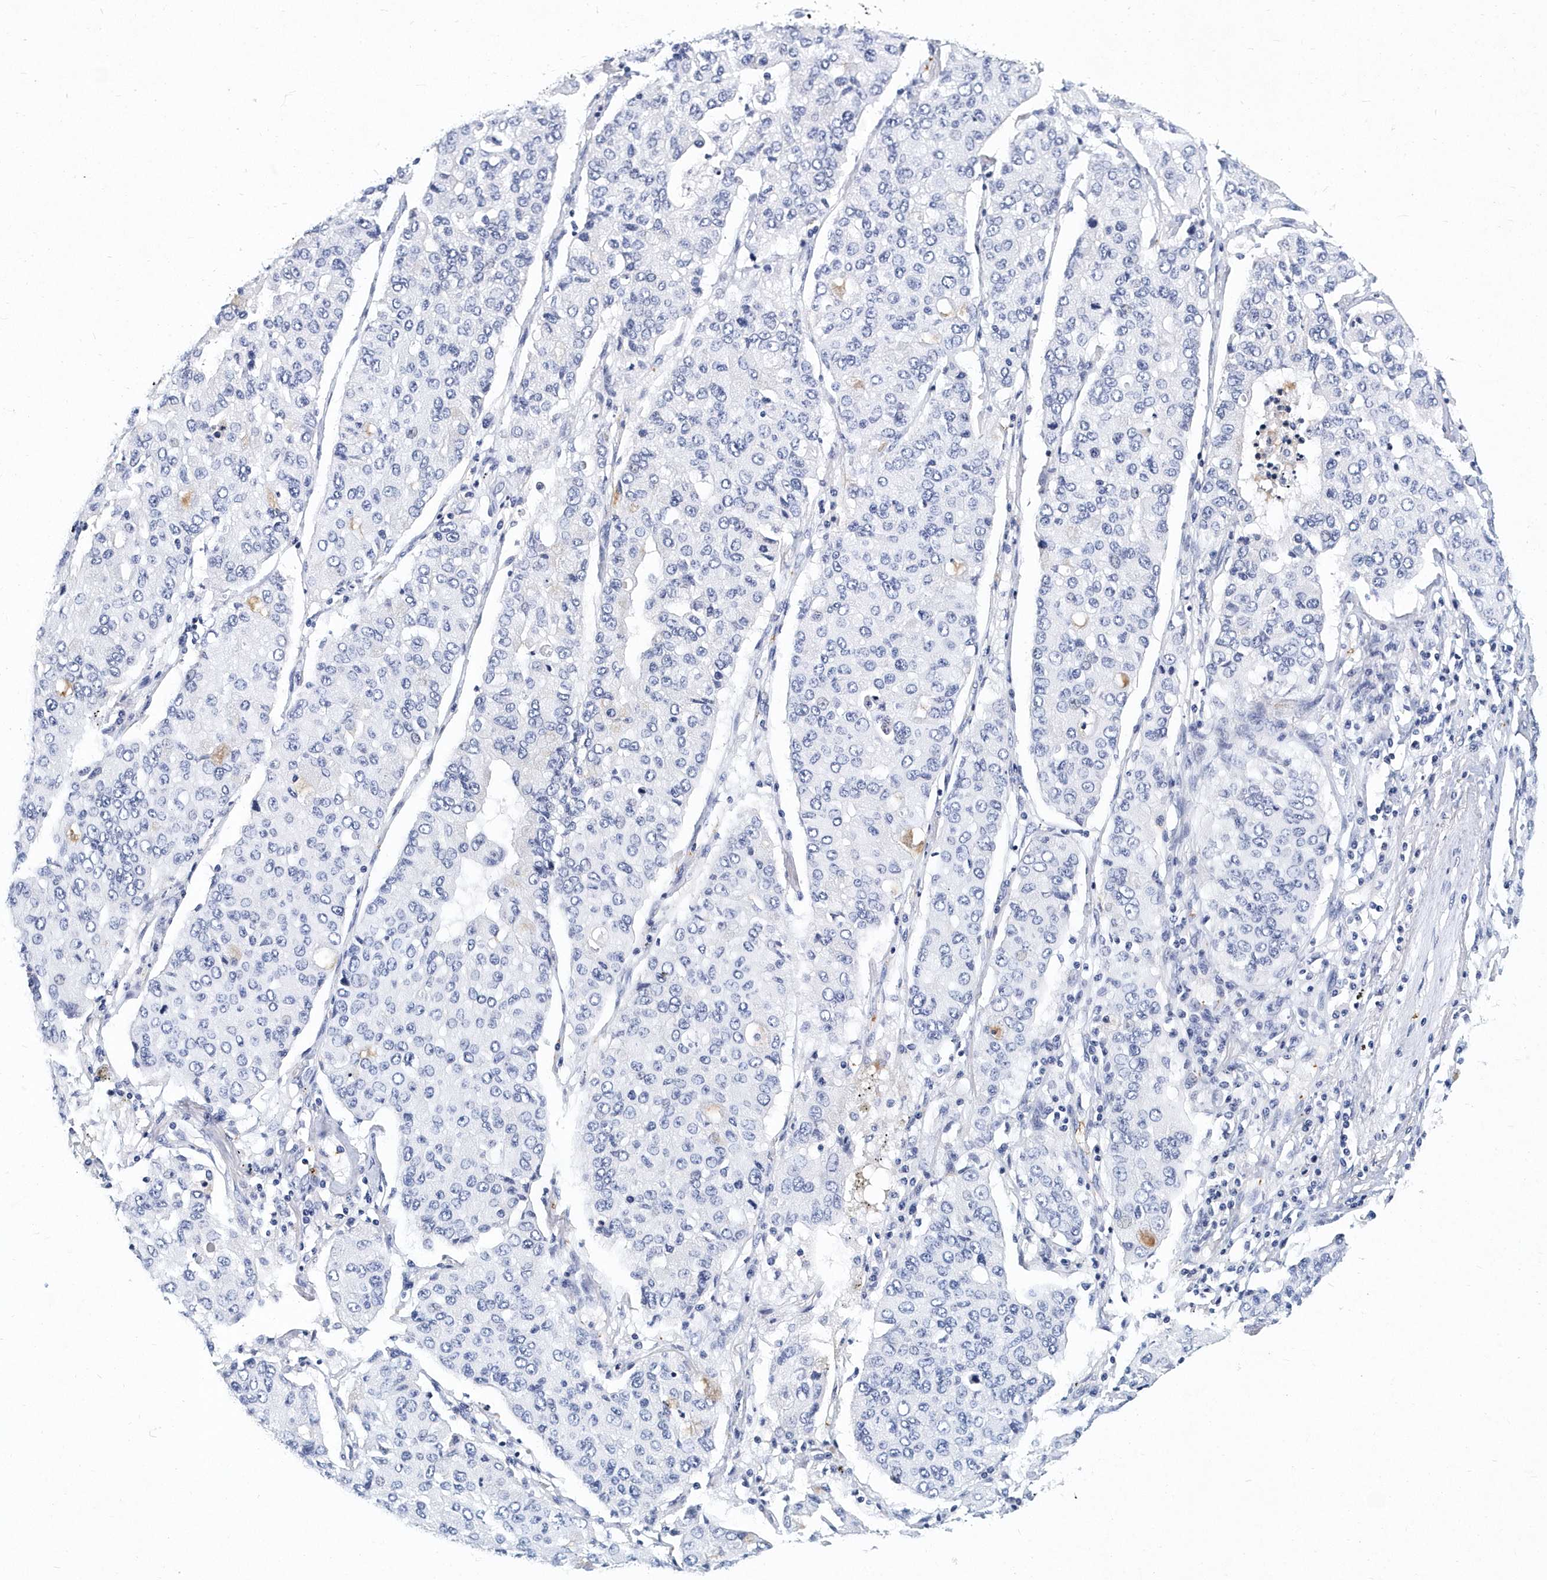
{"staining": {"intensity": "negative", "quantity": "none", "location": "none"}, "tissue": "lung cancer", "cell_type": "Tumor cells", "image_type": "cancer", "snomed": [{"axis": "morphology", "description": "Squamous cell carcinoma, NOS"}, {"axis": "topography", "description": "Lung"}], "caption": "Tumor cells are negative for brown protein staining in lung cancer. (DAB (3,3'-diaminobenzidine) immunohistochemistry with hematoxylin counter stain).", "gene": "ITGA2B", "patient": {"sex": "male", "age": 74}}